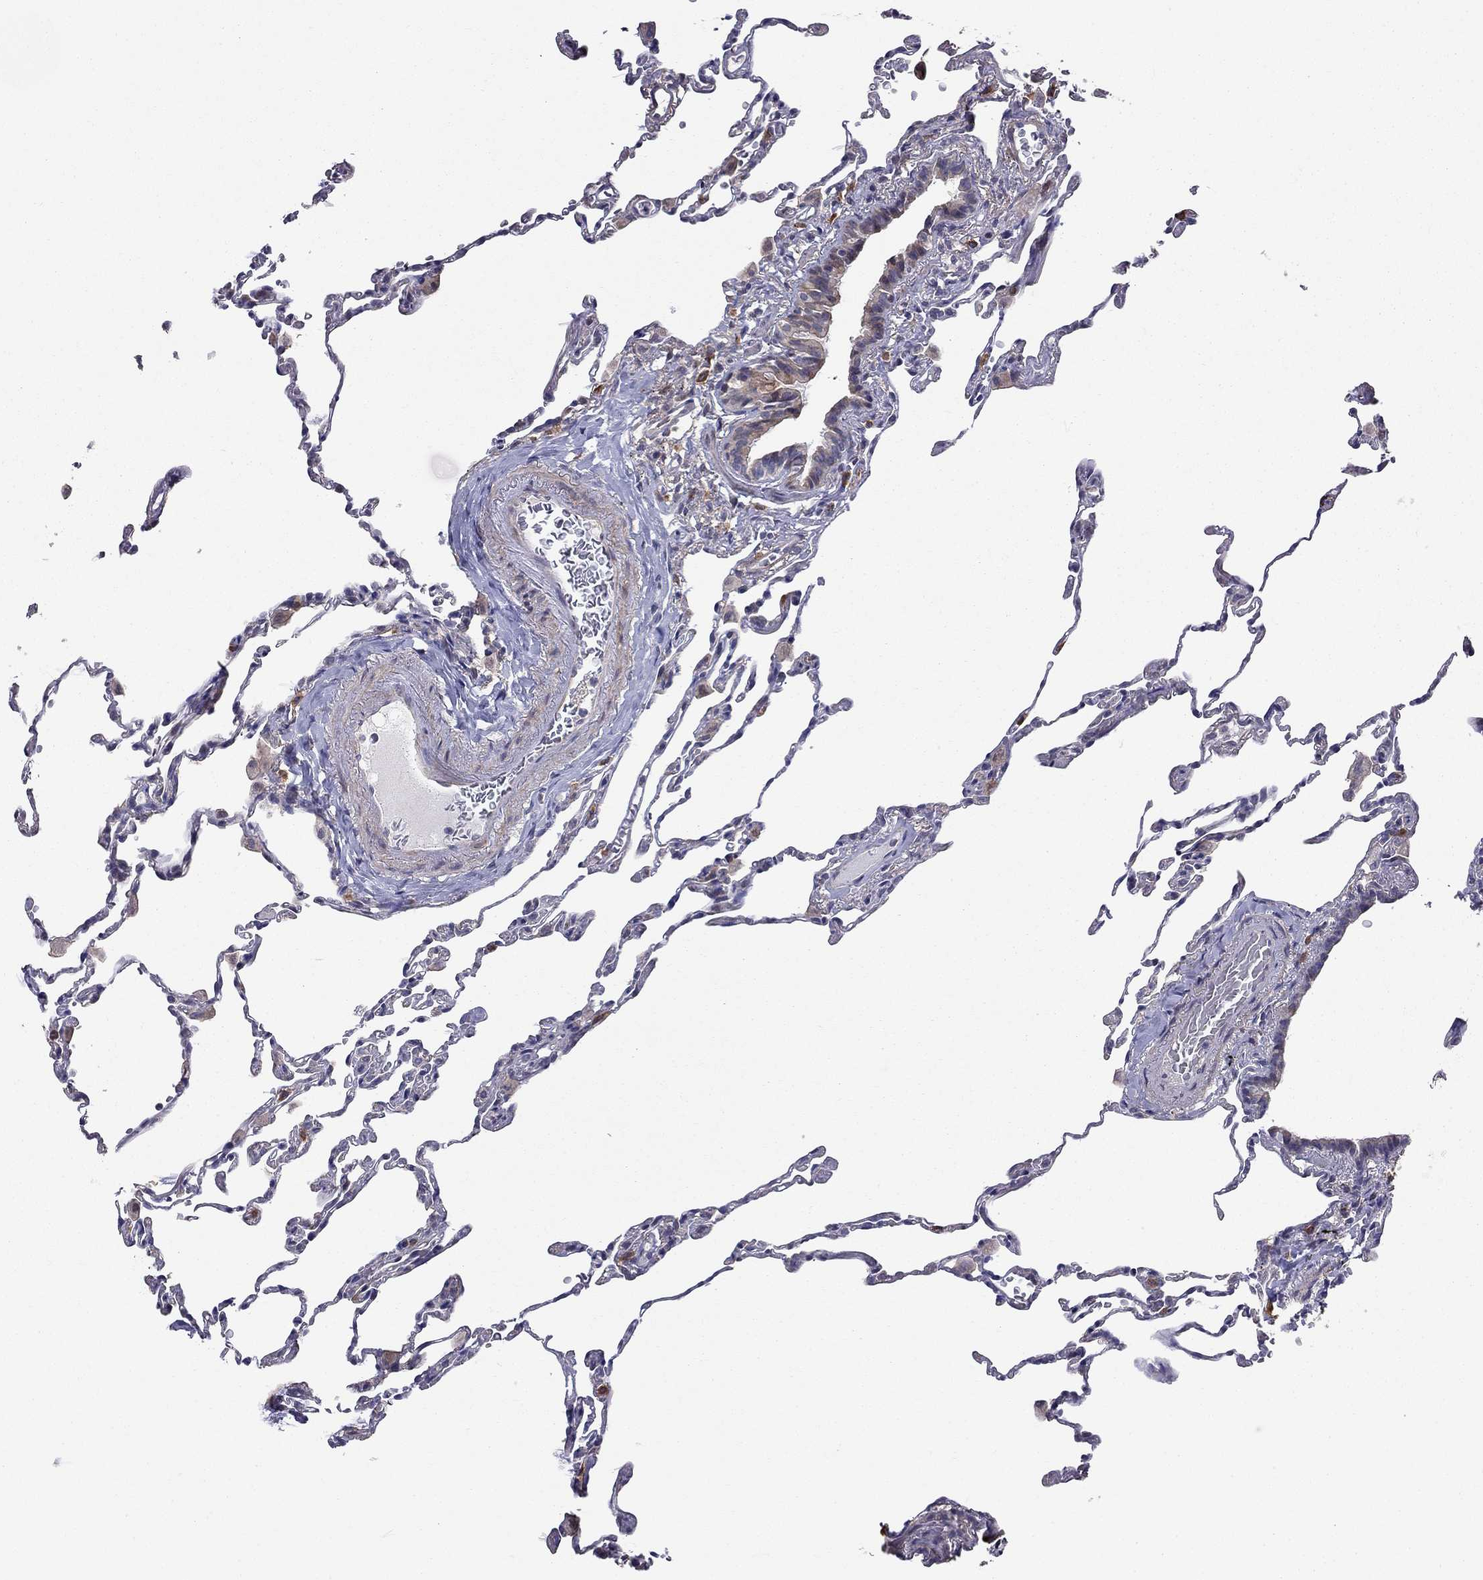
{"staining": {"intensity": "negative", "quantity": "none", "location": "none"}, "tissue": "lung", "cell_type": "Alveolar cells", "image_type": "normal", "snomed": [{"axis": "morphology", "description": "Normal tissue, NOS"}, {"axis": "topography", "description": "Lung"}], "caption": "Alveolar cells show no significant protein positivity in unremarkable lung. Brightfield microscopy of IHC stained with DAB (brown) and hematoxylin (blue), captured at high magnification.", "gene": "SYTL2", "patient": {"sex": "female", "age": 57}}